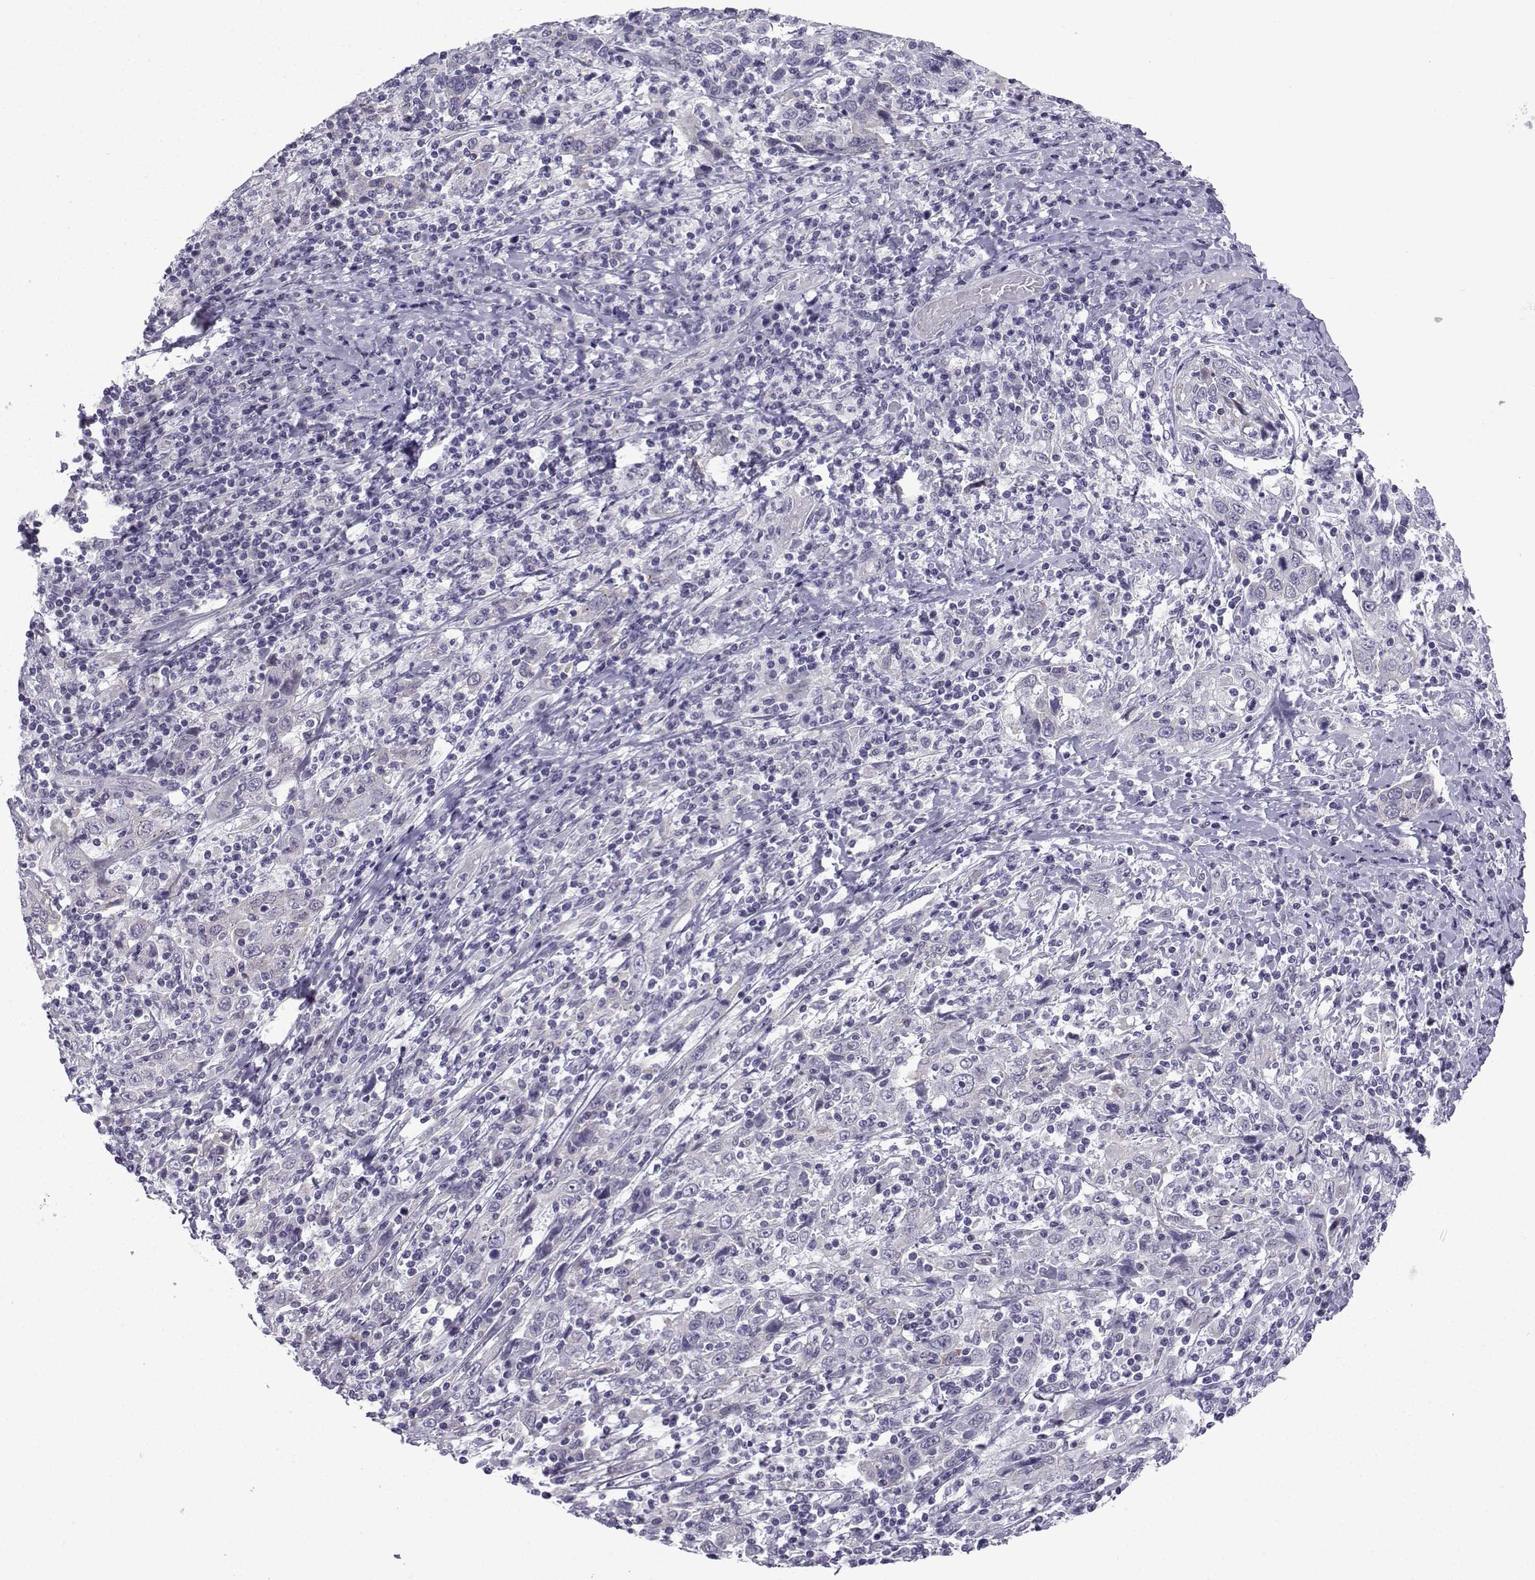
{"staining": {"intensity": "negative", "quantity": "none", "location": "none"}, "tissue": "cervical cancer", "cell_type": "Tumor cells", "image_type": "cancer", "snomed": [{"axis": "morphology", "description": "Squamous cell carcinoma, NOS"}, {"axis": "topography", "description": "Cervix"}], "caption": "Tumor cells are negative for protein expression in human cervical squamous cell carcinoma. (Immunohistochemistry (ihc), brightfield microscopy, high magnification).", "gene": "CFAP53", "patient": {"sex": "female", "age": 46}}